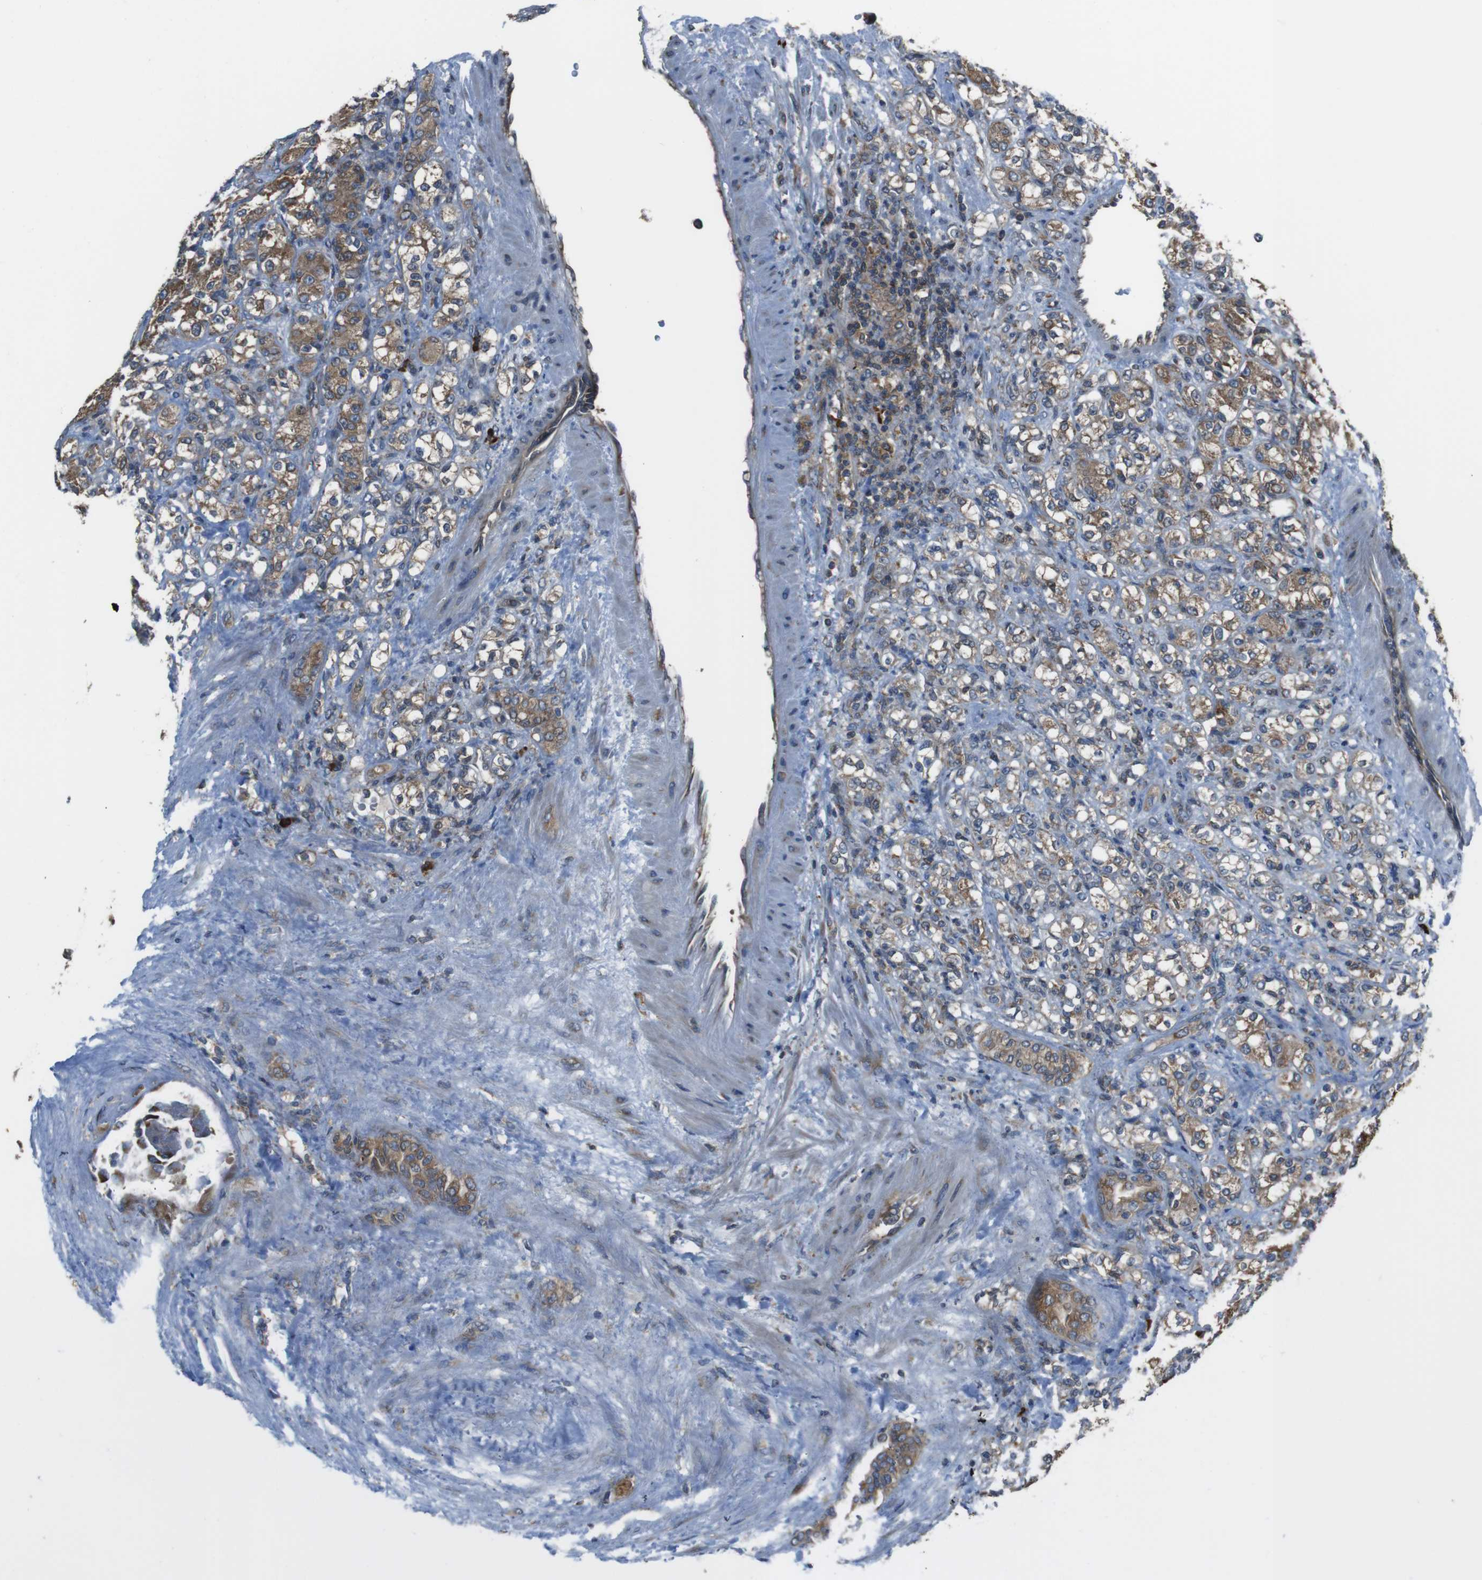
{"staining": {"intensity": "moderate", "quantity": ">75%", "location": "cytoplasmic/membranous"}, "tissue": "renal cancer", "cell_type": "Tumor cells", "image_type": "cancer", "snomed": [{"axis": "morphology", "description": "Adenocarcinoma, NOS"}, {"axis": "topography", "description": "Kidney"}], "caption": "Adenocarcinoma (renal) was stained to show a protein in brown. There is medium levels of moderate cytoplasmic/membranous positivity in approximately >75% of tumor cells. (DAB IHC, brown staining for protein, blue staining for nuclei).", "gene": "SSR3", "patient": {"sex": "male", "age": 61}}